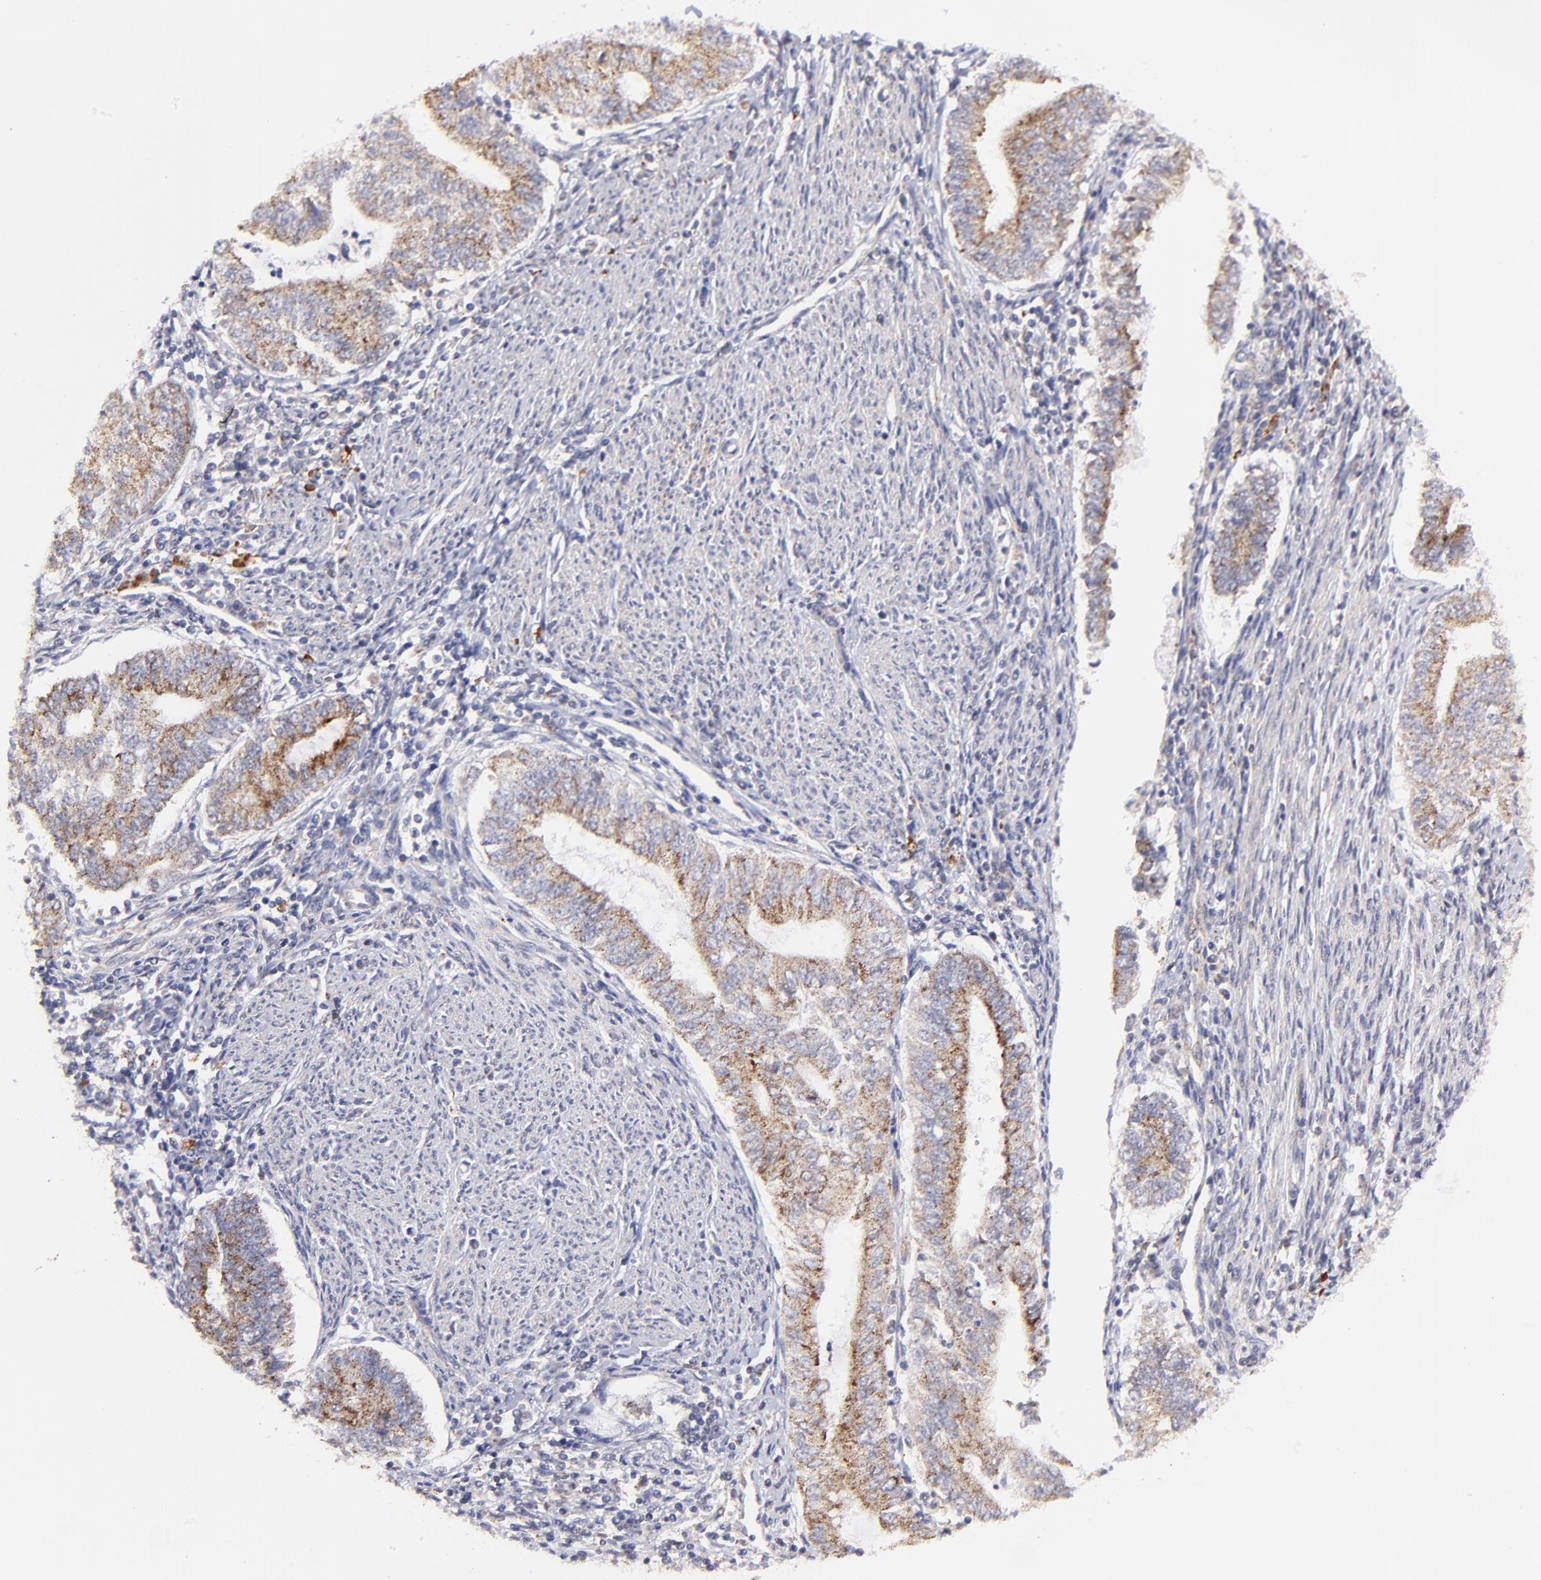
{"staining": {"intensity": "moderate", "quantity": ">75%", "location": "cytoplasmic/membranous"}, "tissue": "endometrial cancer", "cell_type": "Tumor cells", "image_type": "cancer", "snomed": [{"axis": "morphology", "description": "Adenocarcinoma, NOS"}, {"axis": "topography", "description": "Endometrium"}], "caption": "Human endometrial cancer (adenocarcinoma) stained with a brown dye shows moderate cytoplasmic/membranous positive staining in approximately >75% of tumor cells.", "gene": "MAP2K7", "patient": {"sex": "female", "age": 66}}